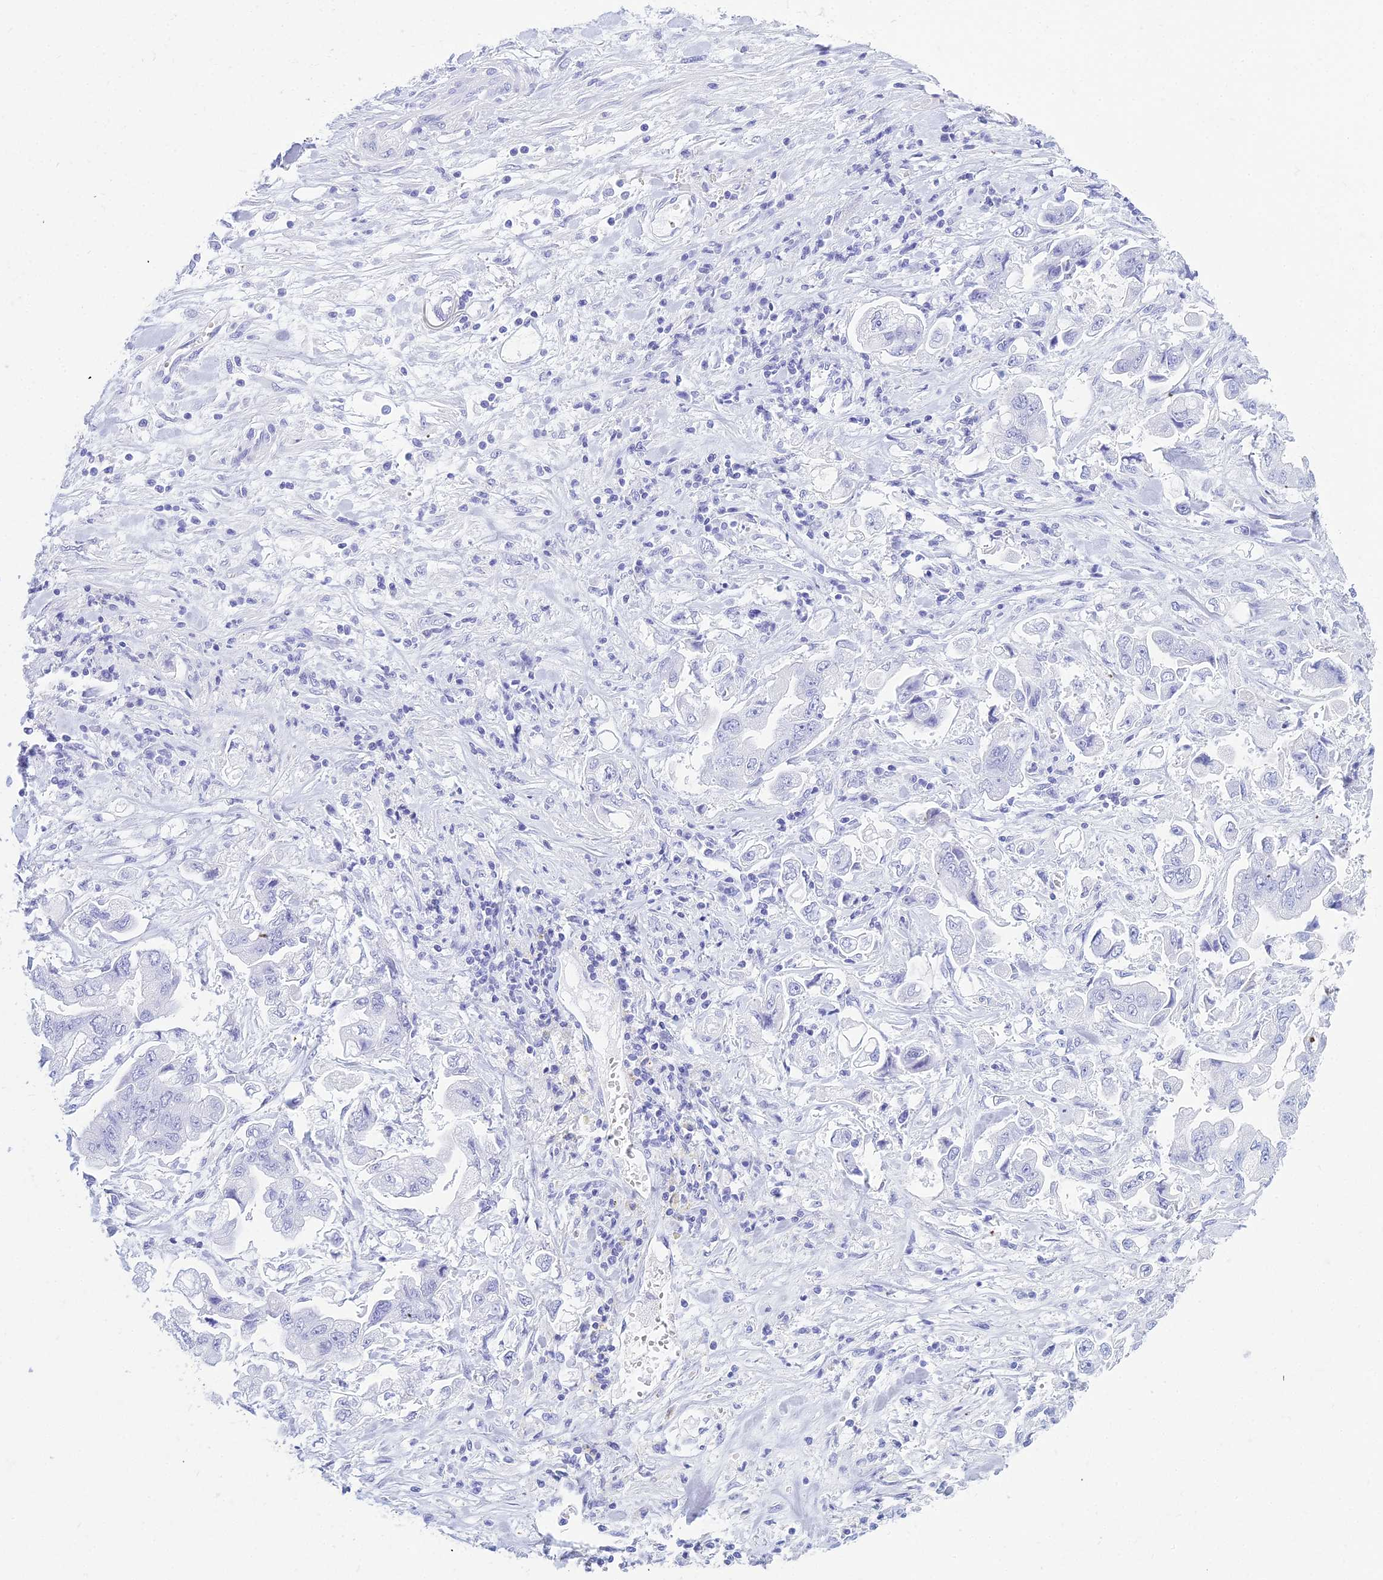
{"staining": {"intensity": "negative", "quantity": "none", "location": "none"}, "tissue": "stomach cancer", "cell_type": "Tumor cells", "image_type": "cancer", "snomed": [{"axis": "morphology", "description": "Adenocarcinoma, NOS"}, {"axis": "topography", "description": "Stomach"}], "caption": "Protein analysis of stomach adenocarcinoma demonstrates no significant expression in tumor cells.", "gene": "PATE4", "patient": {"sex": "male", "age": 62}}